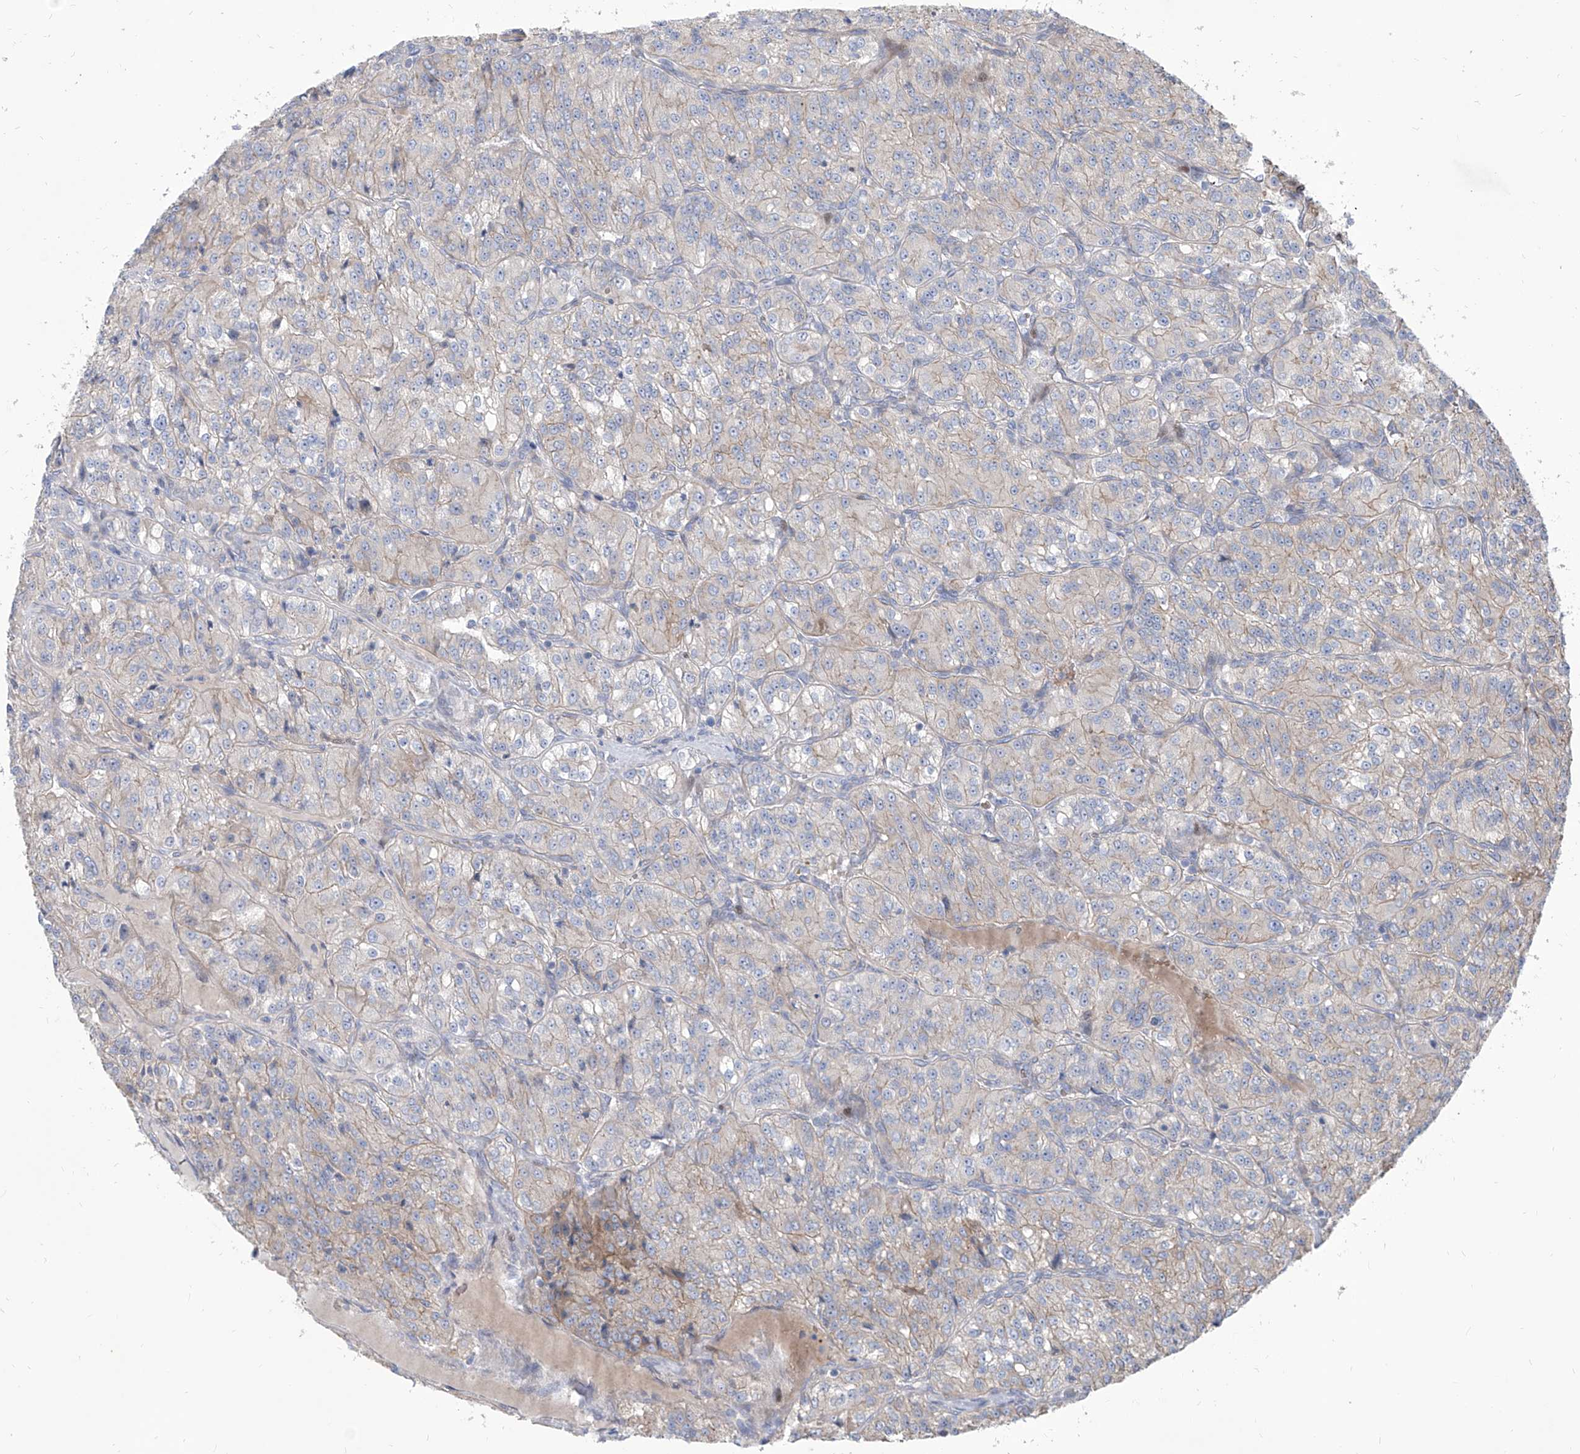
{"staining": {"intensity": "negative", "quantity": "none", "location": "none"}, "tissue": "renal cancer", "cell_type": "Tumor cells", "image_type": "cancer", "snomed": [{"axis": "morphology", "description": "Adenocarcinoma, NOS"}, {"axis": "topography", "description": "Kidney"}], "caption": "This photomicrograph is of renal cancer stained with immunohistochemistry to label a protein in brown with the nuclei are counter-stained blue. There is no positivity in tumor cells.", "gene": "LRRC1", "patient": {"sex": "female", "age": 63}}